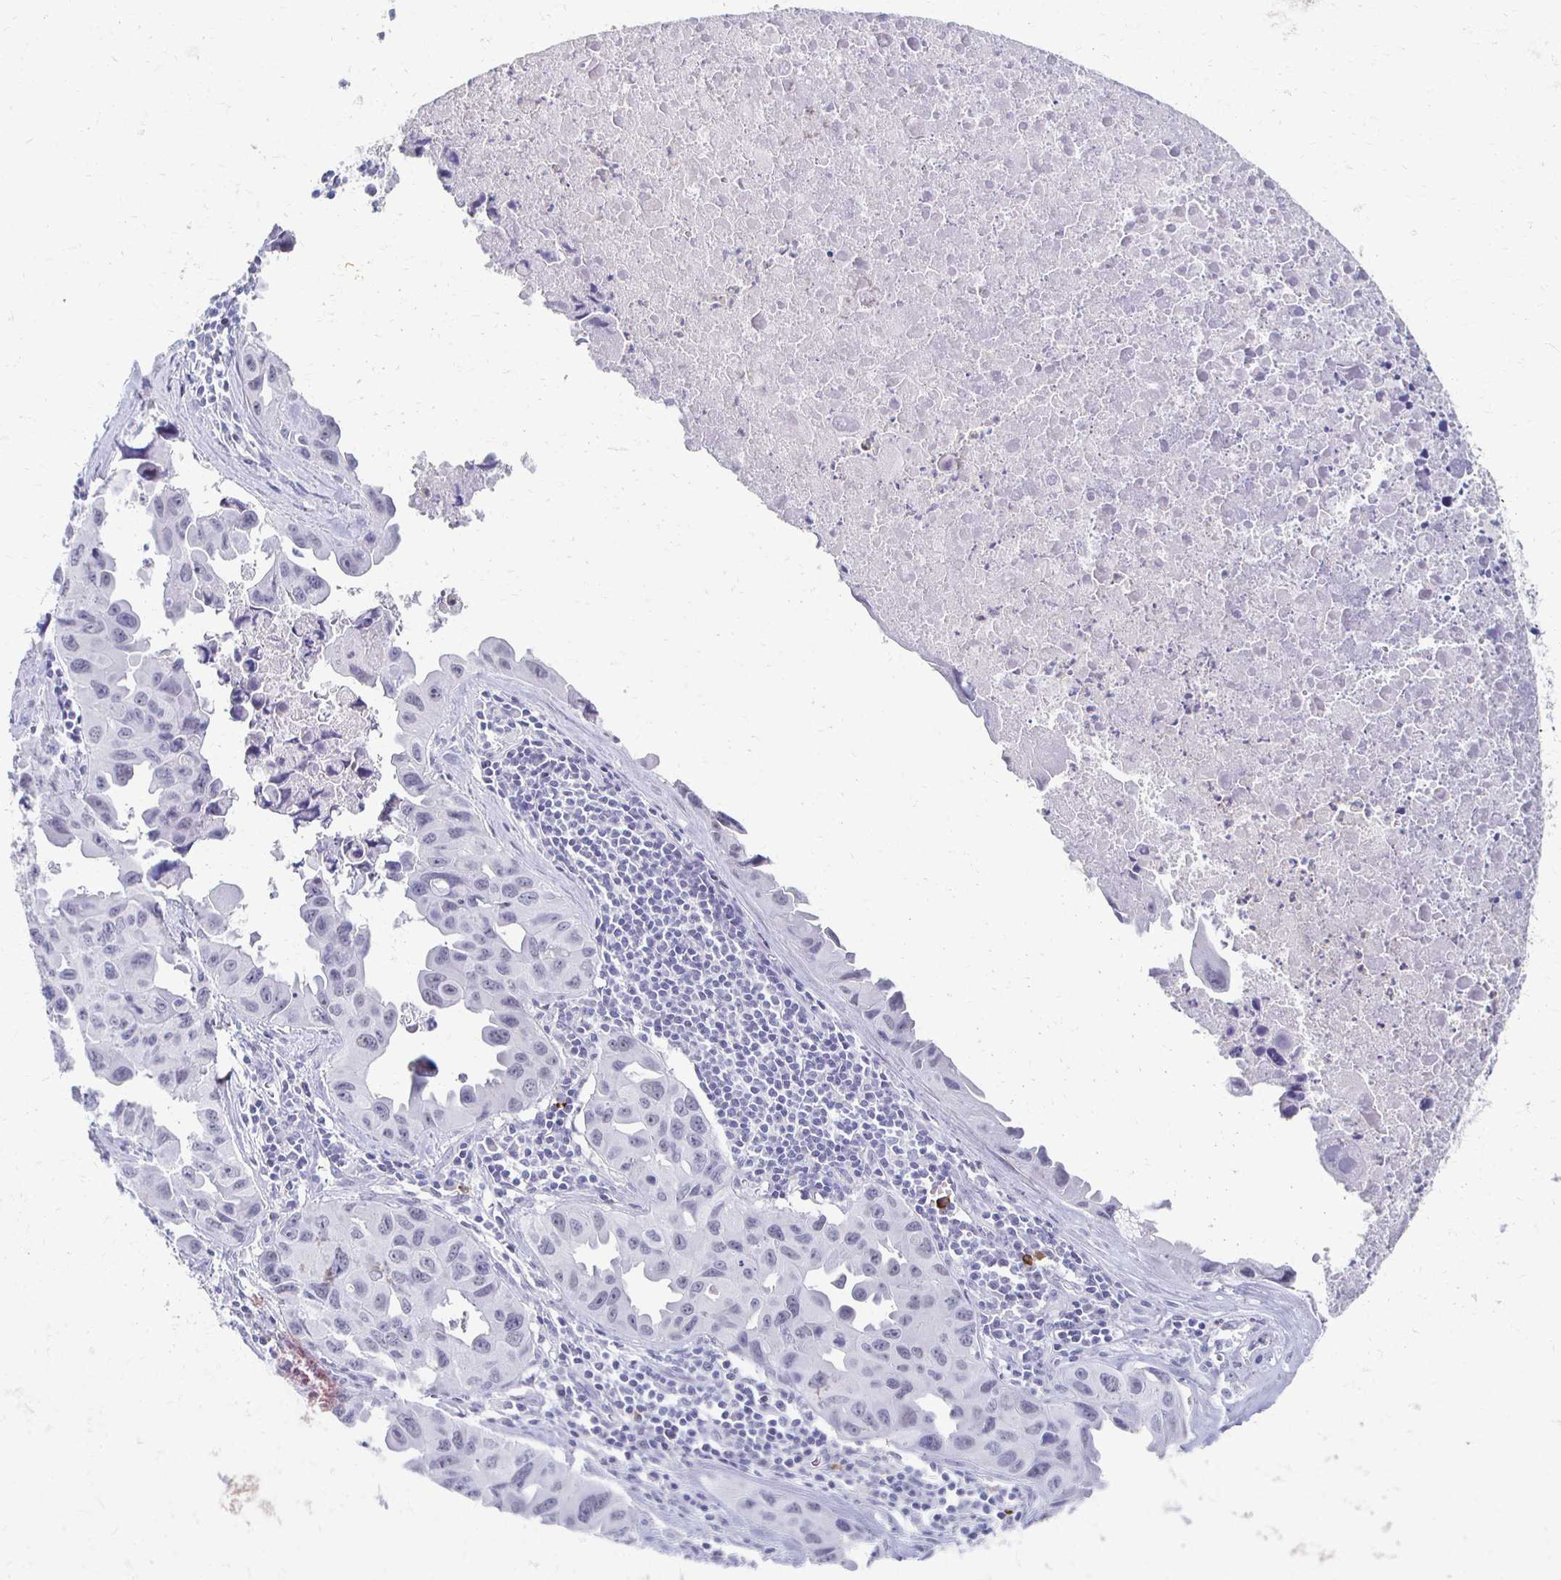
{"staining": {"intensity": "negative", "quantity": "none", "location": "none"}, "tissue": "lung cancer", "cell_type": "Tumor cells", "image_type": "cancer", "snomed": [{"axis": "morphology", "description": "Adenocarcinoma, NOS"}, {"axis": "topography", "description": "Lymph node"}, {"axis": "topography", "description": "Lung"}], "caption": "Immunohistochemistry image of neoplastic tissue: human adenocarcinoma (lung) stained with DAB (3,3'-diaminobenzidine) exhibits no significant protein expression in tumor cells.", "gene": "CXCR2", "patient": {"sex": "male", "age": 64}}